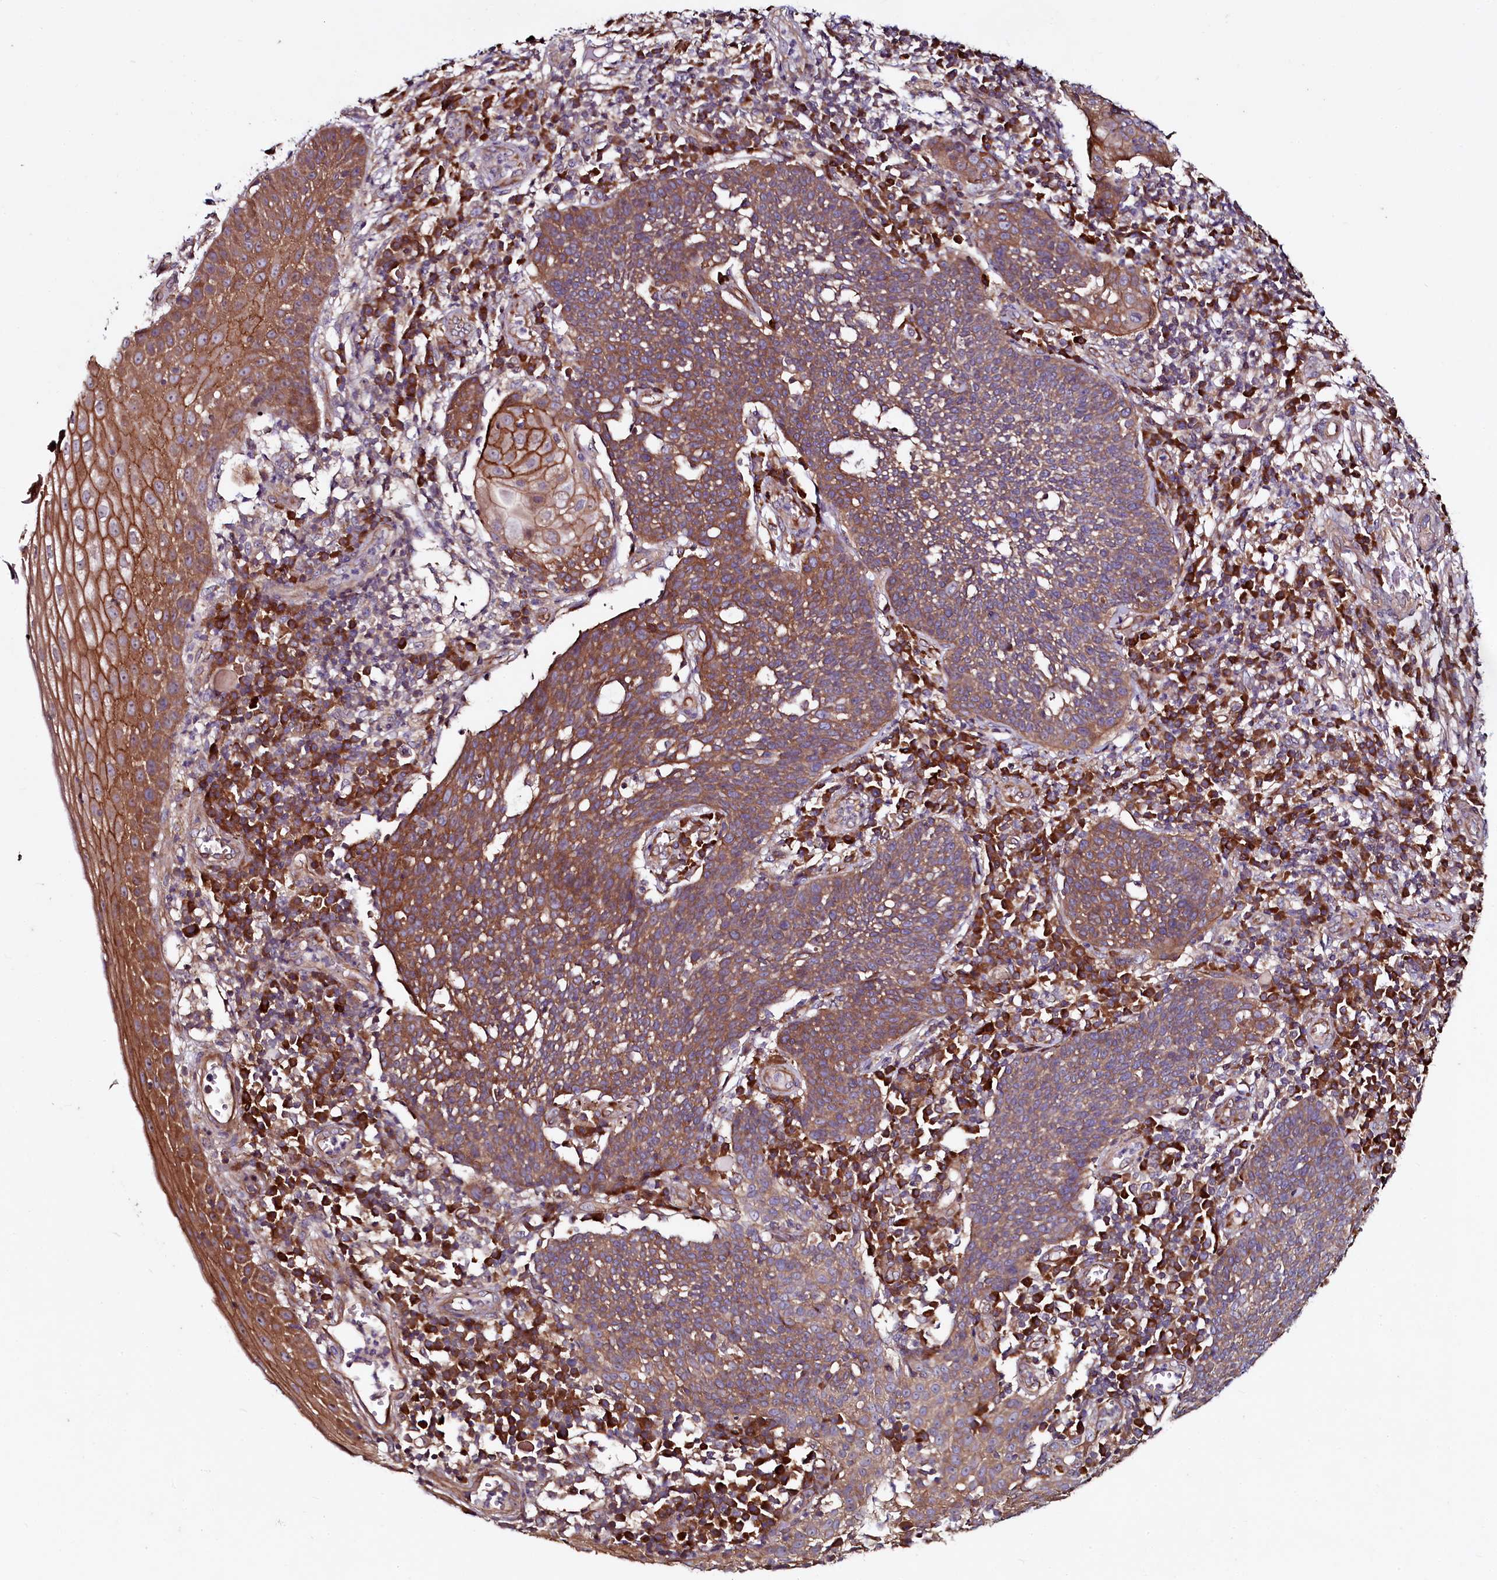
{"staining": {"intensity": "strong", "quantity": "25%-75%", "location": "cytoplasmic/membranous"}, "tissue": "cervical cancer", "cell_type": "Tumor cells", "image_type": "cancer", "snomed": [{"axis": "morphology", "description": "Squamous cell carcinoma, NOS"}, {"axis": "topography", "description": "Cervix"}], "caption": "A high-resolution photomicrograph shows immunohistochemistry (IHC) staining of cervical cancer, which demonstrates strong cytoplasmic/membranous expression in approximately 25%-75% of tumor cells.", "gene": "USPL1", "patient": {"sex": "female", "age": 34}}